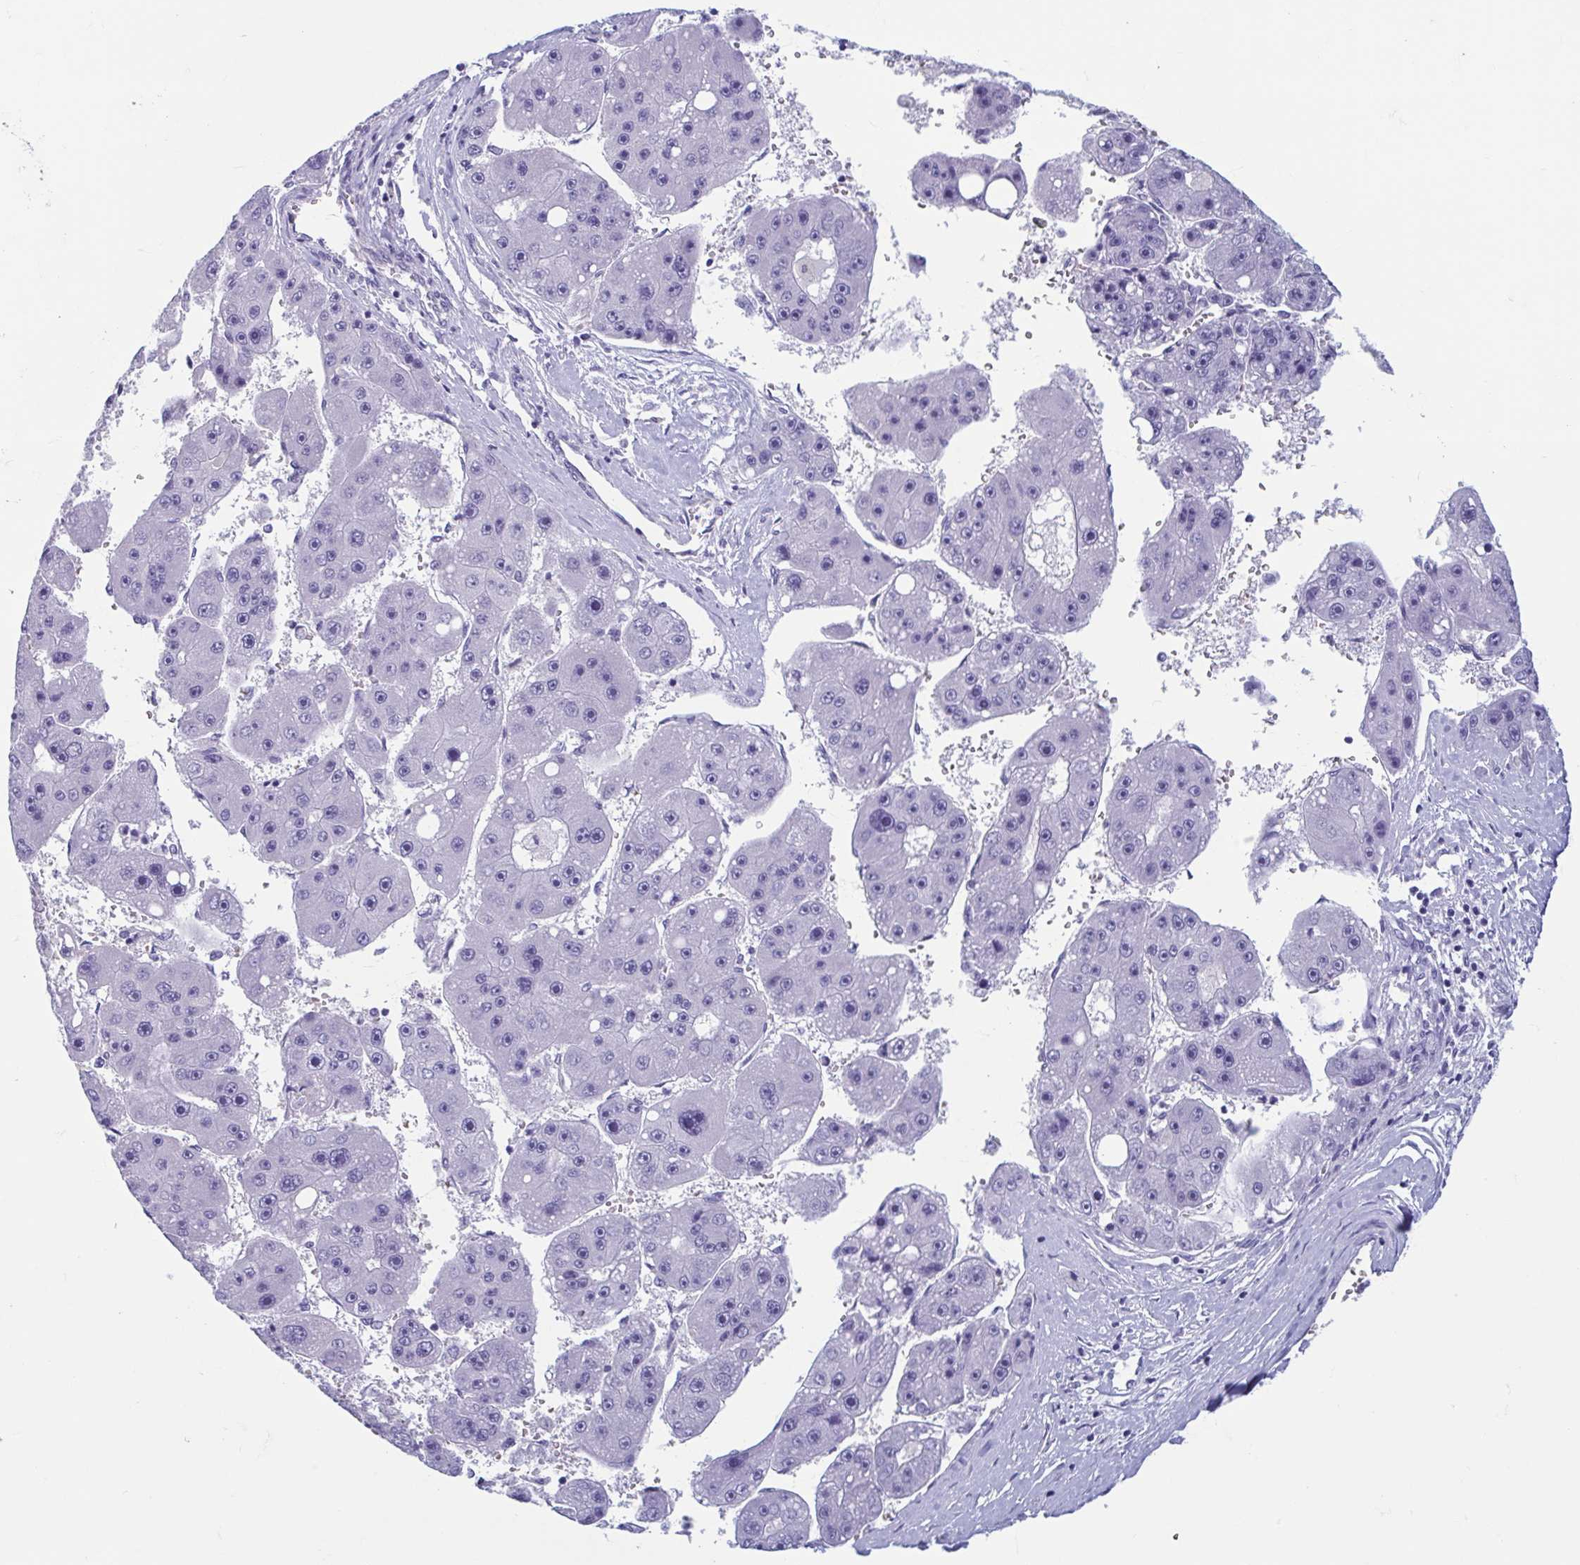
{"staining": {"intensity": "negative", "quantity": "none", "location": "none"}, "tissue": "liver cancer", "cell_type": "Tumor cells", "image_type": "cancer", "snomed": [{"axis": "morphology", "description": "Carcinoma, Hepatocellular, NOS"}, {"axis": "topography", "description": "Liver"}], "caption": "IHC micrograph of liver cancer (hepatocellular carcinoma) stained for a protein (brown), which exhibits no expression in tumor cells.", "gene": "MORC4", "patient": {"sex": "female", "age": 61}}